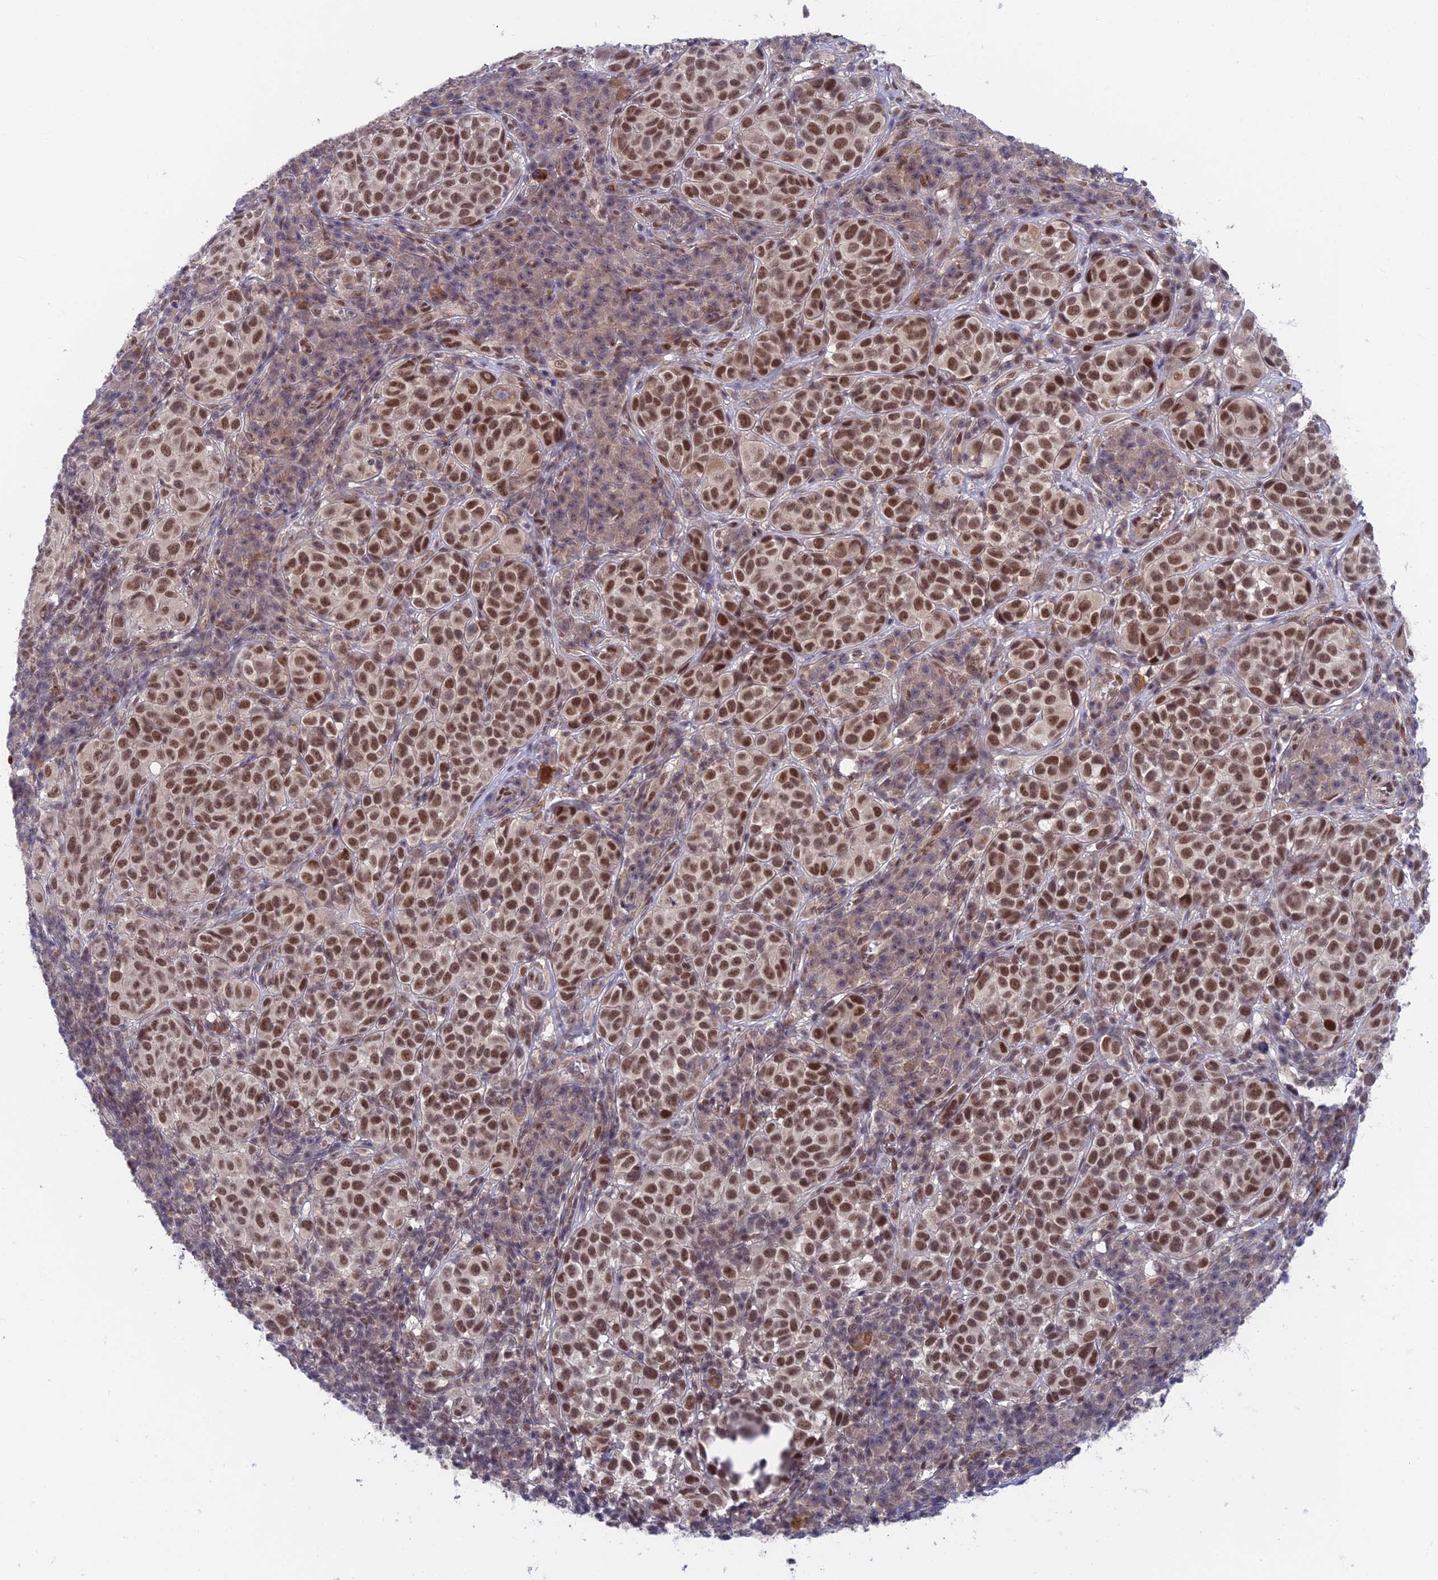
{"staining": {"intensity": "strong", "quantity": ">75%", "location": "nuclear"}, "tissue": "melanoma", "cell_type": "Tumor cells", "image_type": "cancer", "snomed": [{"axis": "morphology", "description": "Malignant melanoma, NOS"}, {"axis": "topography", "description": "Skin"}], "caption": "Immunohistochemistry (IHC) (DAB) staining of human malignant melanoma reveals strong nuclear protein expression in about >75% of tumor cells.", "gene": "NSMCE1", "patient": {"sex": "male", "age": 38}}